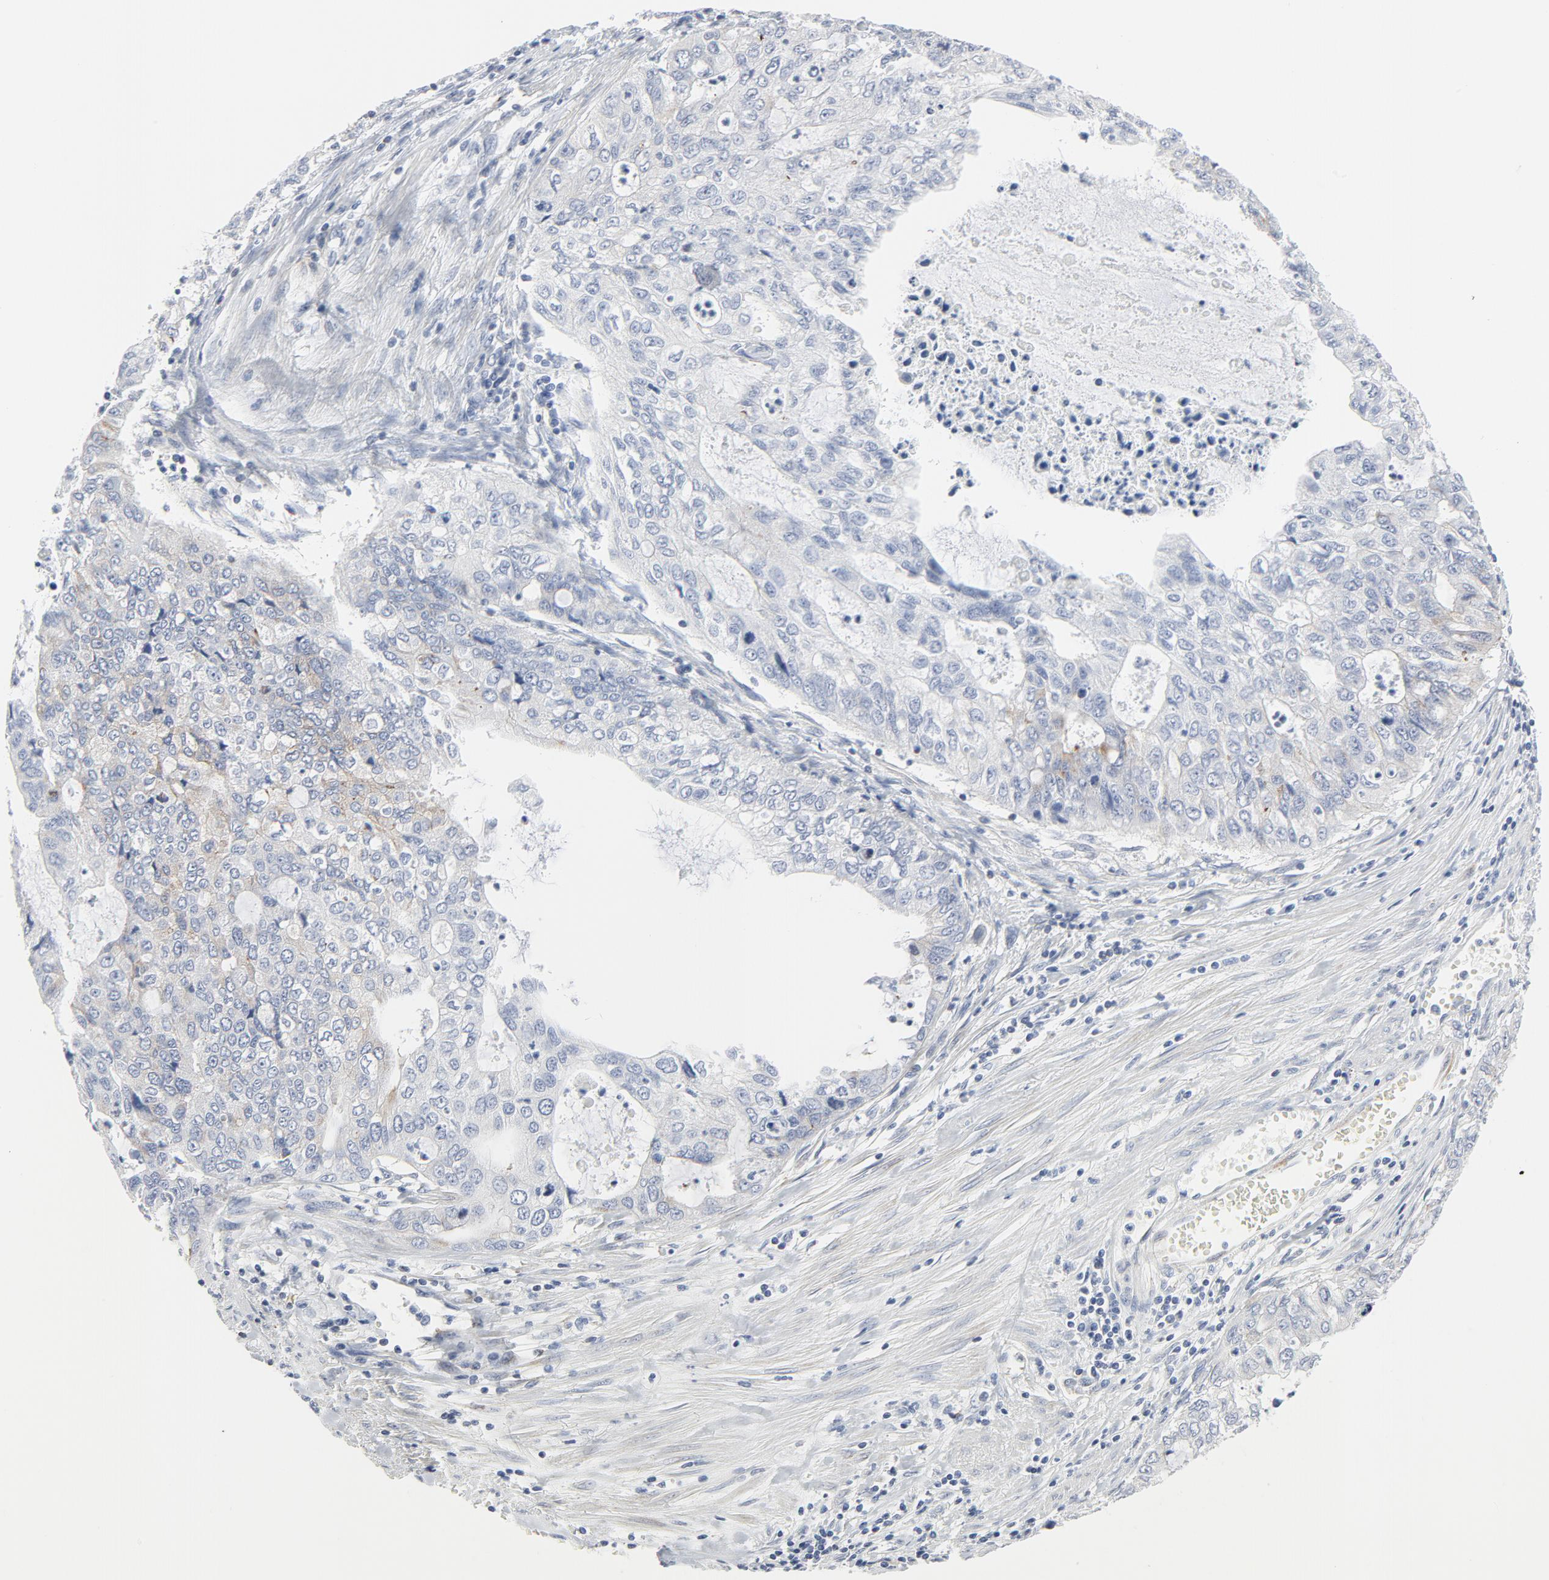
{"staining": {"intensity": "weak", "quantity": "<25%", "location": "cytoplasmic/membranous"}, "tissue": "stomach cancer", "cell_type": "Tumor cells", "image_type": "cancer", "snomed": [{"axis": "morphology", "description": "Adenocarcinoma, NOS"}, {"axis": "topography", "description": "Stomach, upper"}], "caption": "Tumor cells are negative for brown protein staining in stomach adenocarcinoma.", "gene": "TUBB1", "patient": {"sex": "female", "age": 52}}